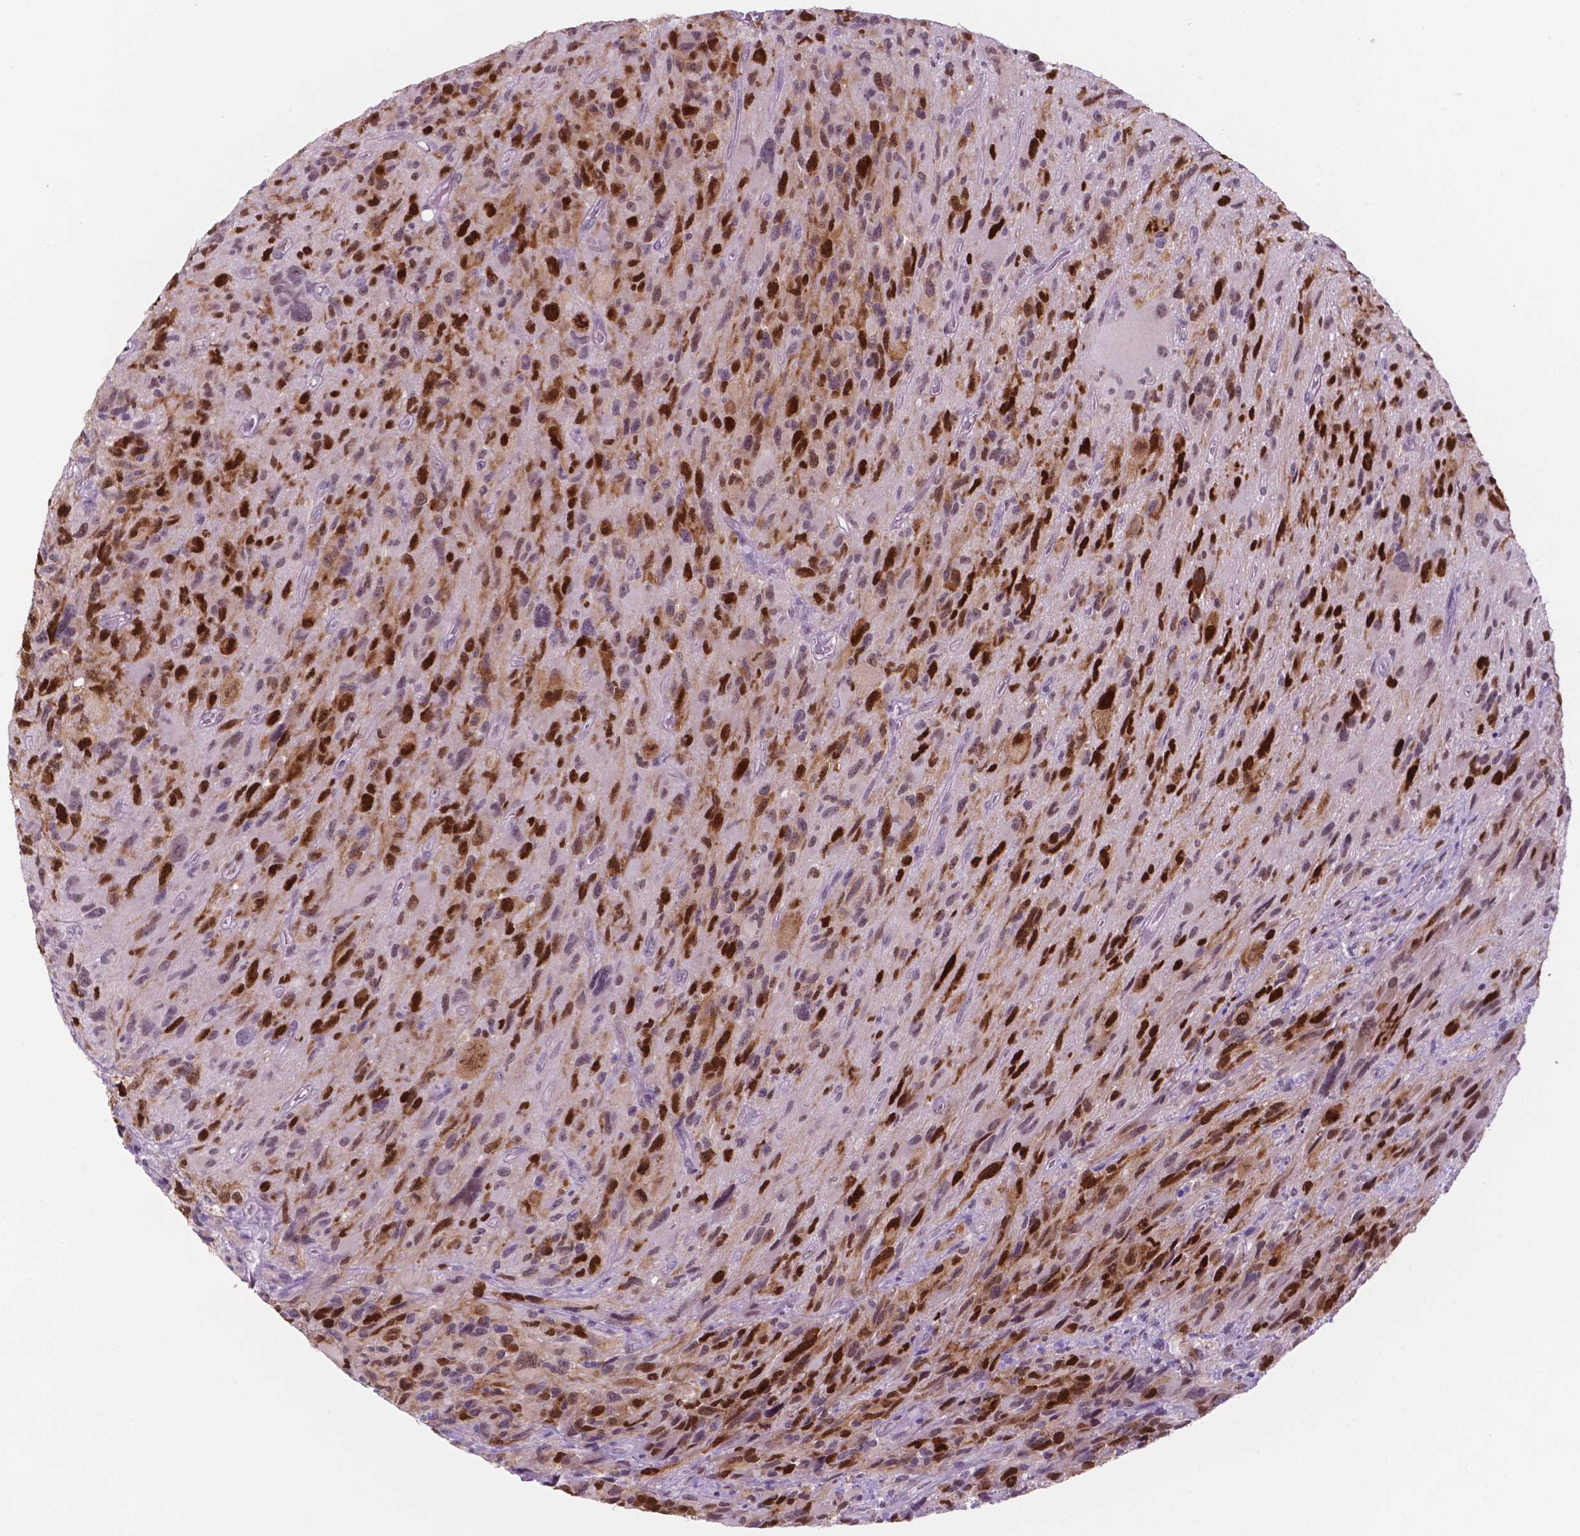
{"staining": {"intensity": "strong", "quantity": ">75%", "location": "nuclear"}, "tissue": "glioma", "cell_type": "Tumor cells", "image_type": "cancer", "snomed": [{"axis": "morphology", "description": "Glioma, malignant, NOS"}, {"axis": "morphology", "description": "Glioma, malignant, High grade"}, {"axis": "topography", "description": "Brain"}], "caption": "Immunohistochemistry (IHC) of human malignant glioma shows high levels of strong nuclear staining in approximately >75% of tumor cells.", "gene": "NCAPH2", "patient": {"sex": "female", "age": 71}}